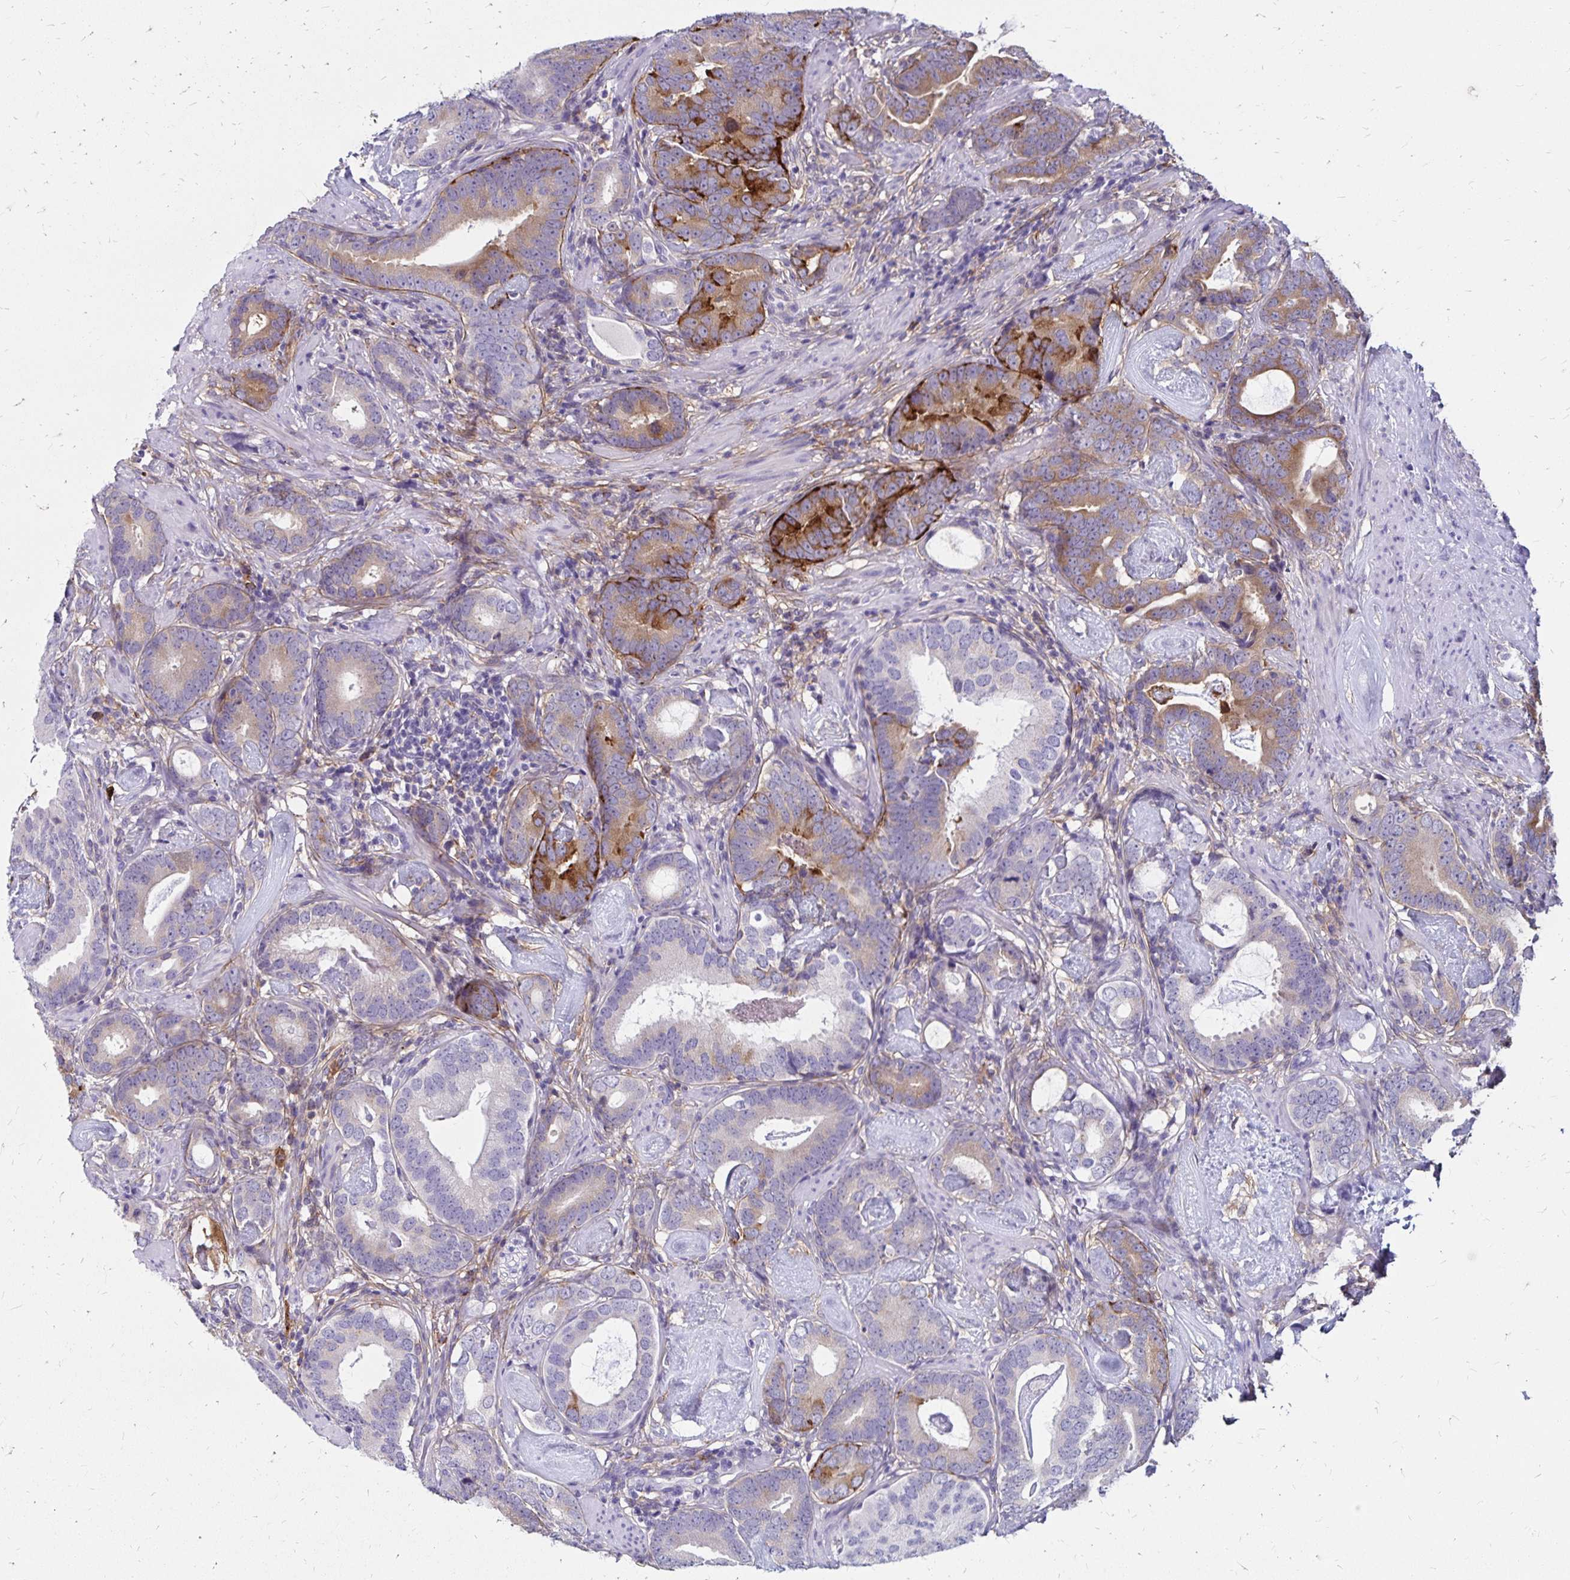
{"staining": {"intensity": "moderate", "quantity": "<25%", "location": "cytoplasmic/membranous"}, "tissue": "prostate cancer", "cell_type": "Tumor cells", "image_type": "cancer", "snomed": [{"axis": "morphology", "description": "Adenocarcinoma, Low grade"}, {"axis": "topography", "description": "Prostate and seminal vesicle, NOS"}], "caption": "There is low levels of moderate cytoplasmic/membranous staining in tumor cells of adenocarcinoma (low-grade) (prostate), as demonstrated by immunohistochemical staining (brown color).", "gene": "TNS3", "patient": {"sex": "male", "age": 71}}